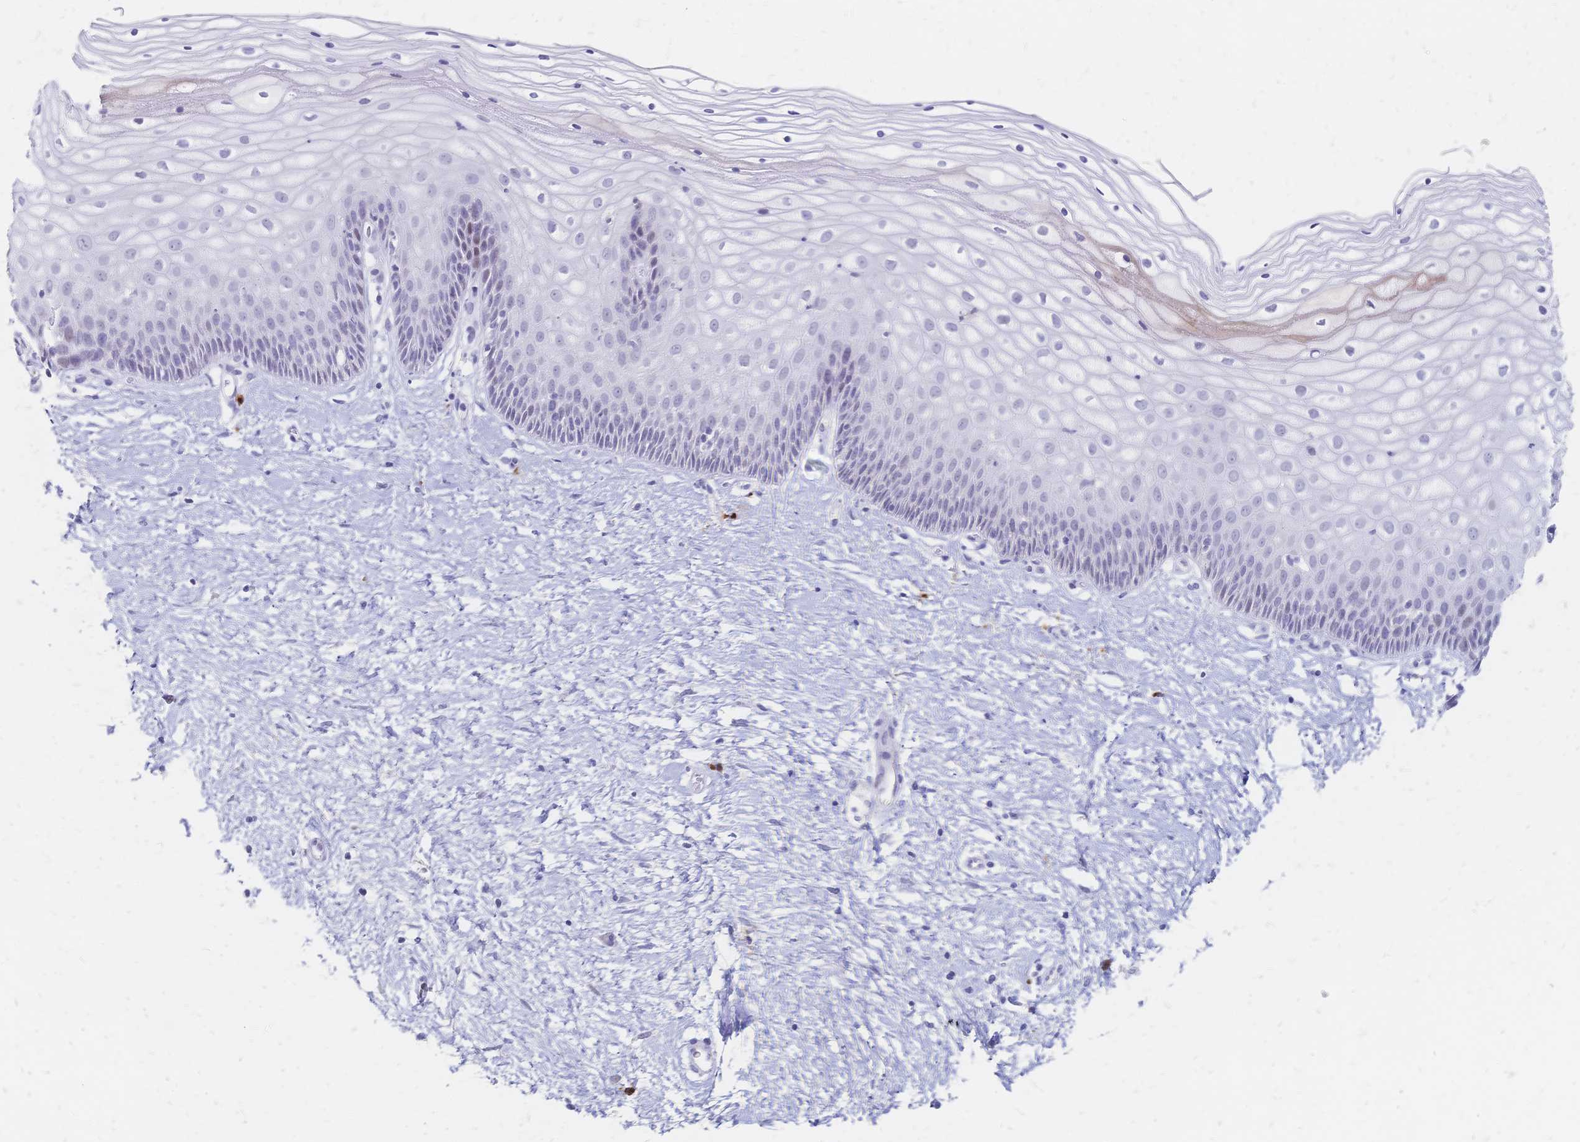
{"staining": {"intensity": "negative", "quantity": "none", "location": "none"}, "tissue": "cervix", "cell_type": "Glandular cells", "image_type": "normal", "snomed": [{"axis": "morphology", "description": "Normal tissue, NOS"}, {"axis": "topography", "description": "Cervix"}], "caption": "The image demonstrates no staining of glandular cells in normal cervix. The staining was performed using DAB (3,3'-diaminobenzidine) to visualize the protein expression in brown, while the nuclei were stained in blue with hematoxylin (Magnification: 20x).", "gene": "PSORS1C2", "patient": {"sex": "female", "age": 36}}